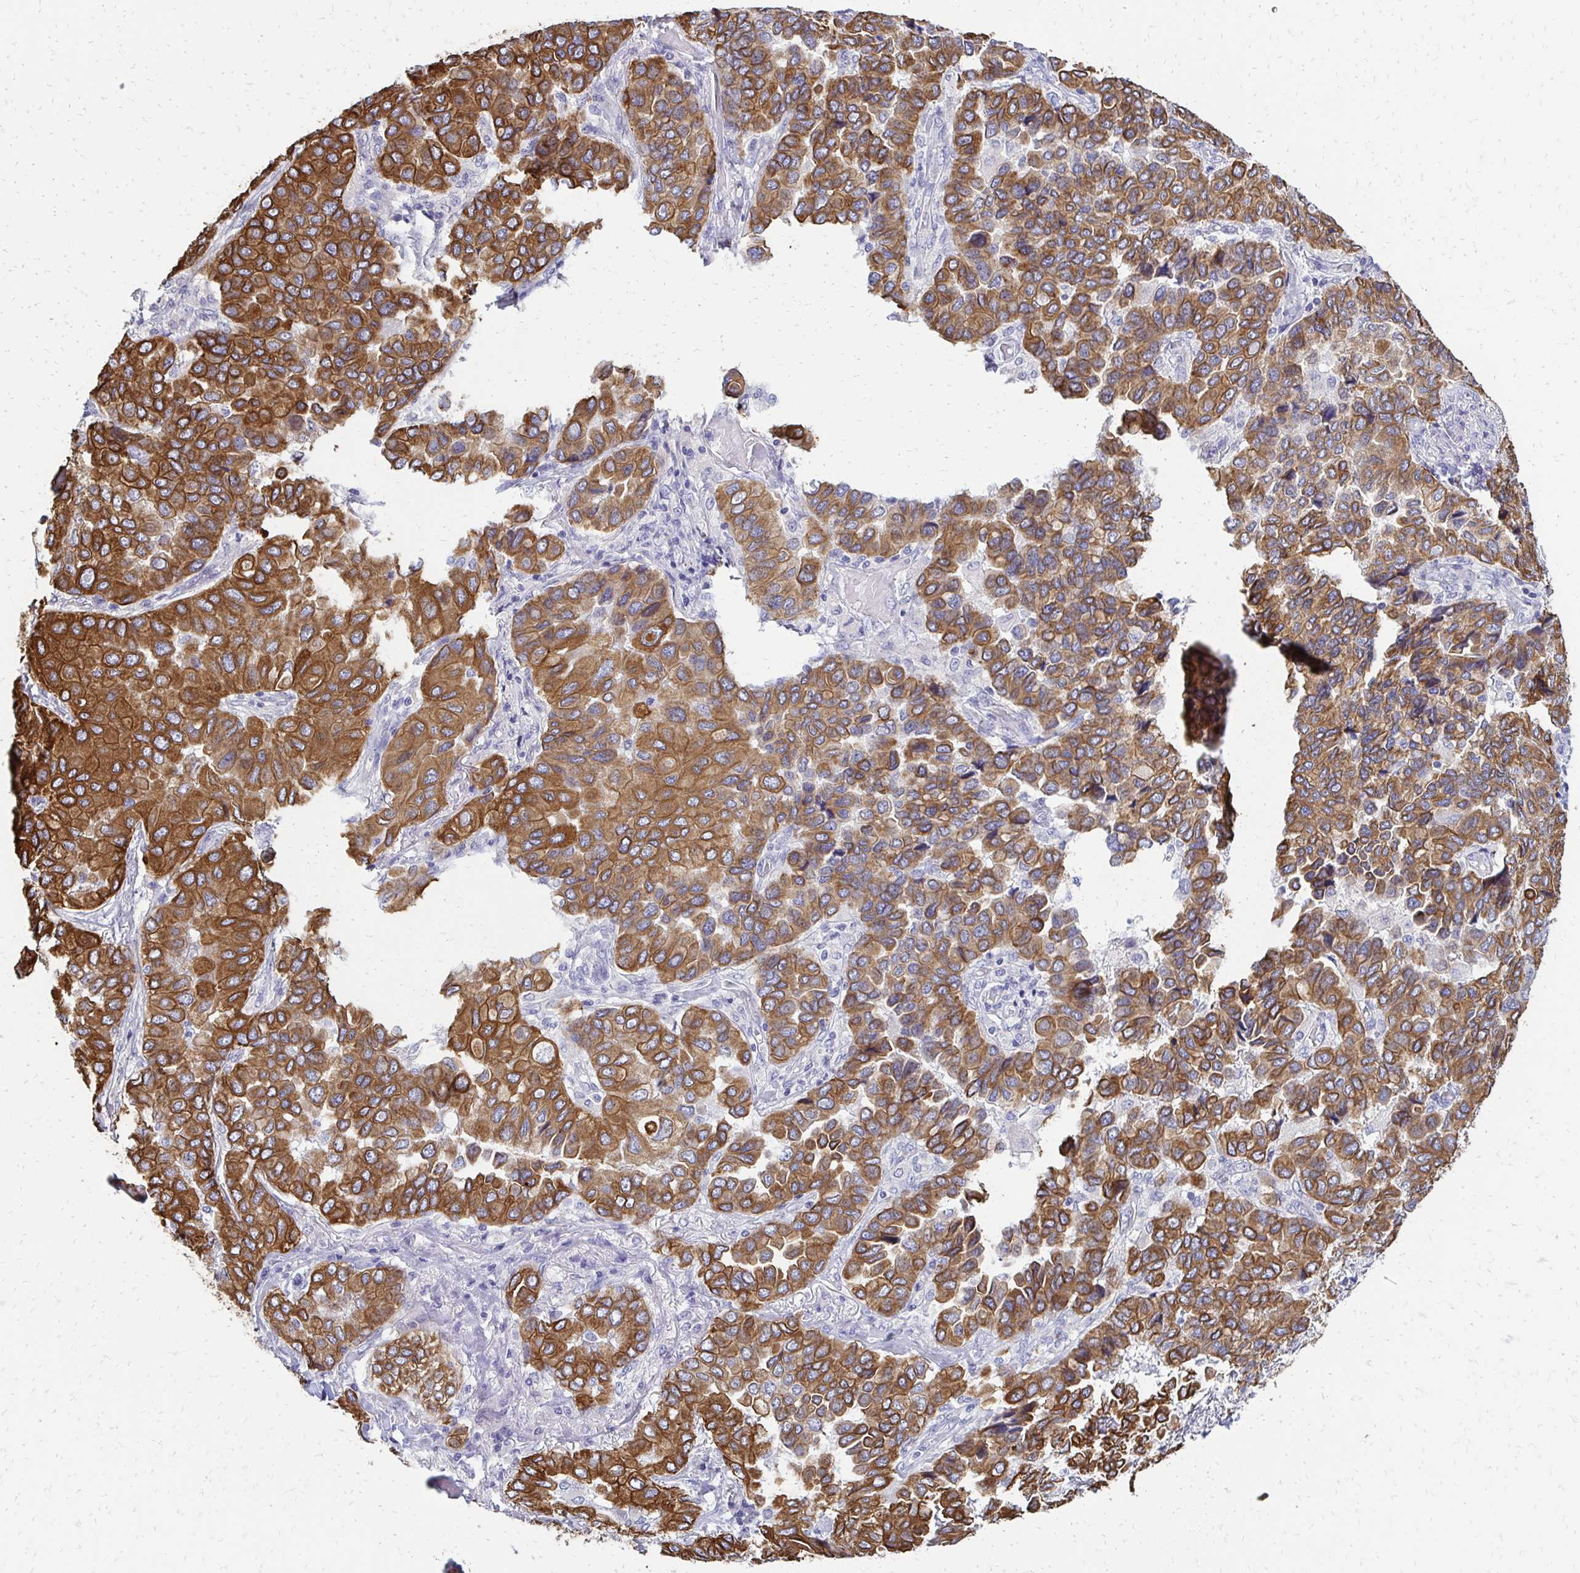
{"staining": {"intensity": "moderate", "quantity": ">75%", "location": "cytoplasmic/membranous"}, "tissue": "lung cancer", "cell_type": "Tumor cells", "image_type": "cancer", "snomed": [{"axis": "morphology", "description": "Aneuploidy"}, {"axis": "morphology", "description": "Adenocarcinoma, NOS"}, {"axis": "morphology", "description": "Adenocarcinoma, metastatic, NOS"}, {"axis": "topography", "description": "Lymph node"}, {"axis": "topography", "description": "Lung"}], "caption": "Immunohistochemical staining of lung cancer (adenocarcinoma) reveals moderate cytoplasmic/membranous protein staining in about >75% of tumor cells. The staining is performed using DAB (3,3'-diaminobenzidine) brown chromogen to label protein expression. The nuclei are counter-stained blue using hematoxylin.", "gene": "C1QTNF2", "patient": {"sex": "female", "age": 48}}